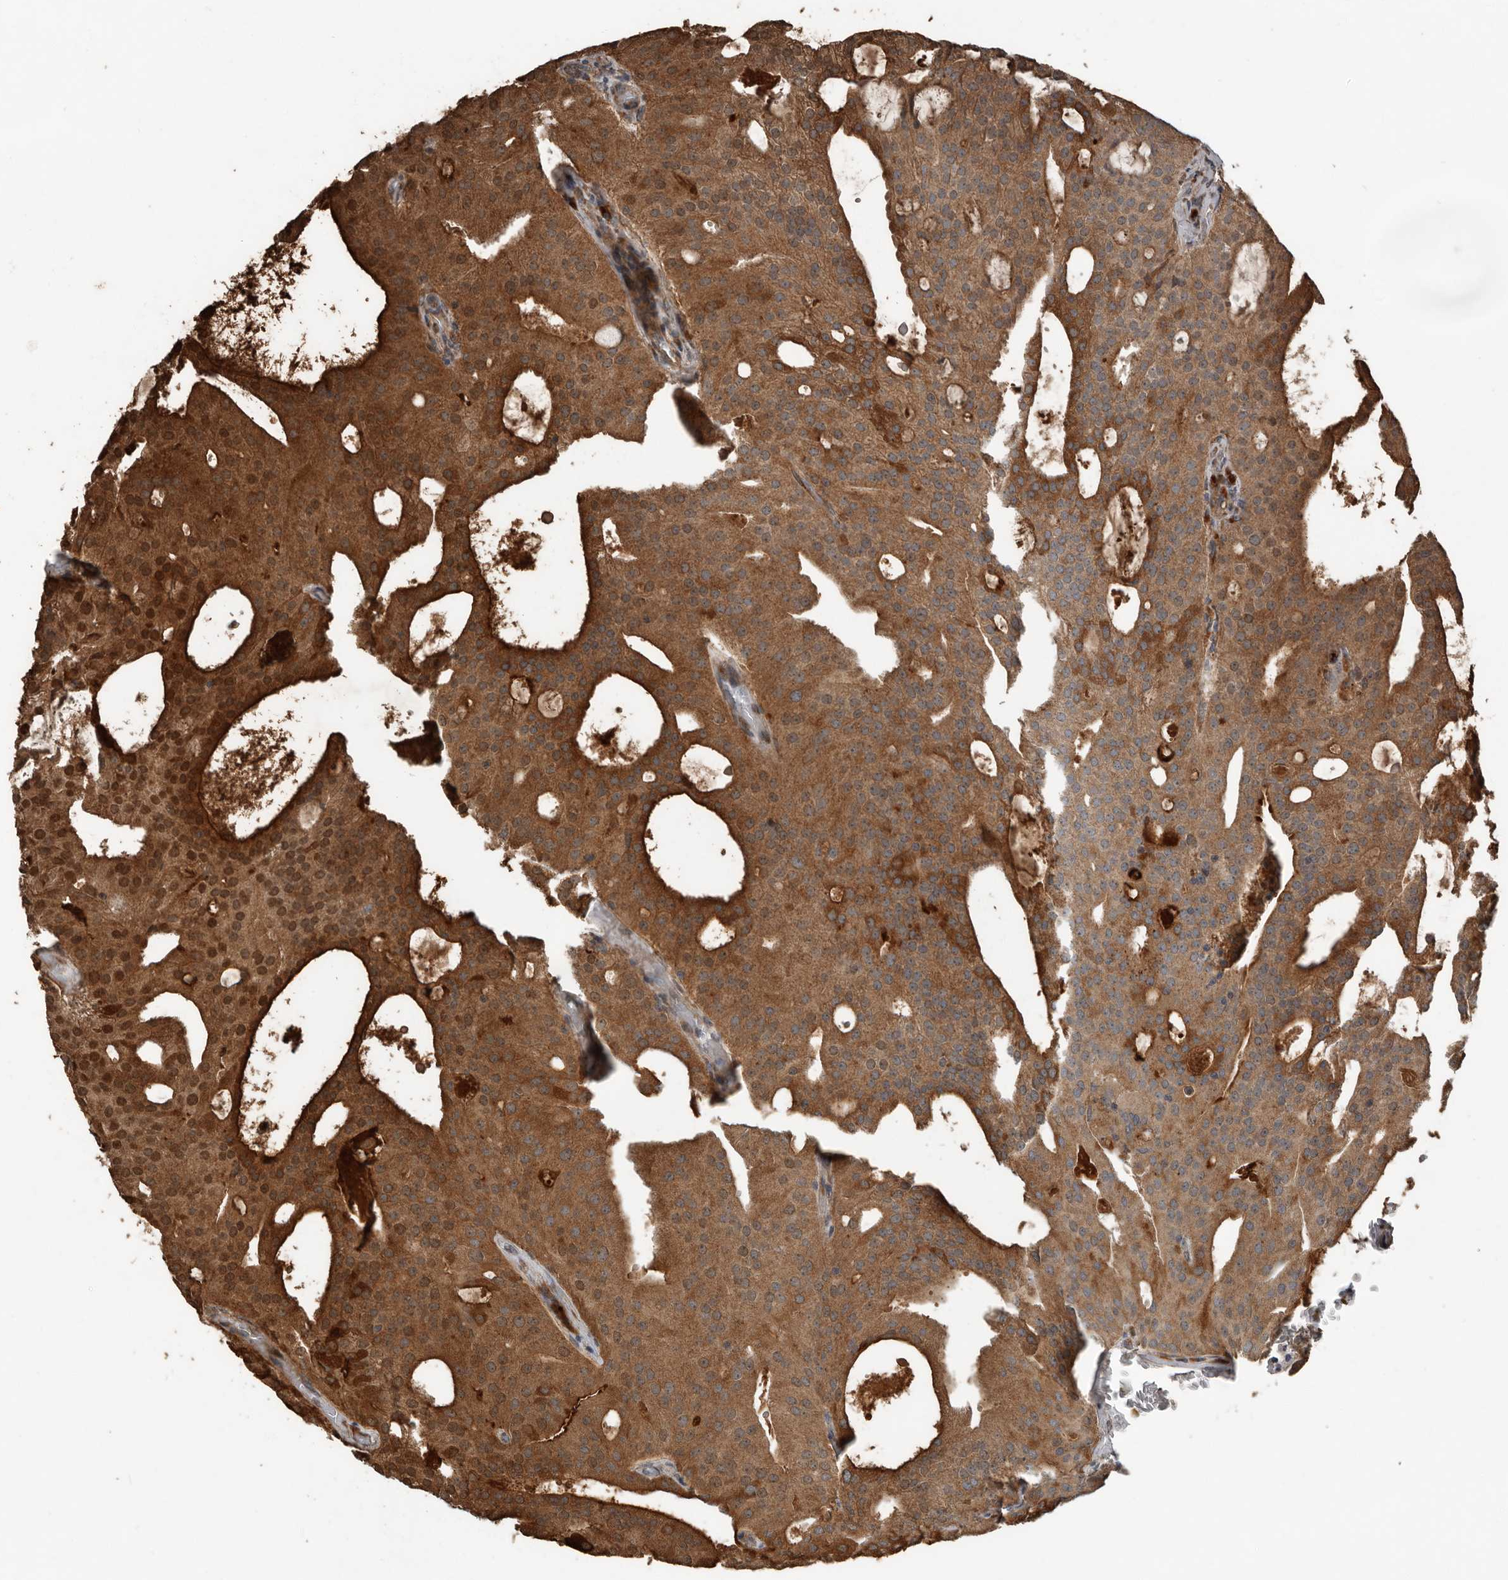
{"staining": {"intensity": "strong", "quantity": ">75%", "location": "cytoplasmic/membranous,nuclear"}, "tissue": "prostate cancer", "cell_type": "Tumor cells", "image_type": "cancer", "snomed": [{"axis": "morphology", "description": "Adenocarcinoma, Medium grade"}, {"axis": "topography", "description": "Prostate"}], "caption": "Protein staining of prostate medium-grade adenocarcinoma tissue reveals strong cytoplasmic/membranous and nuclear expression in approximately >75% of tumor cells.", "gene": "RNF207", "patient": {"sex": "male", "age": 88}}